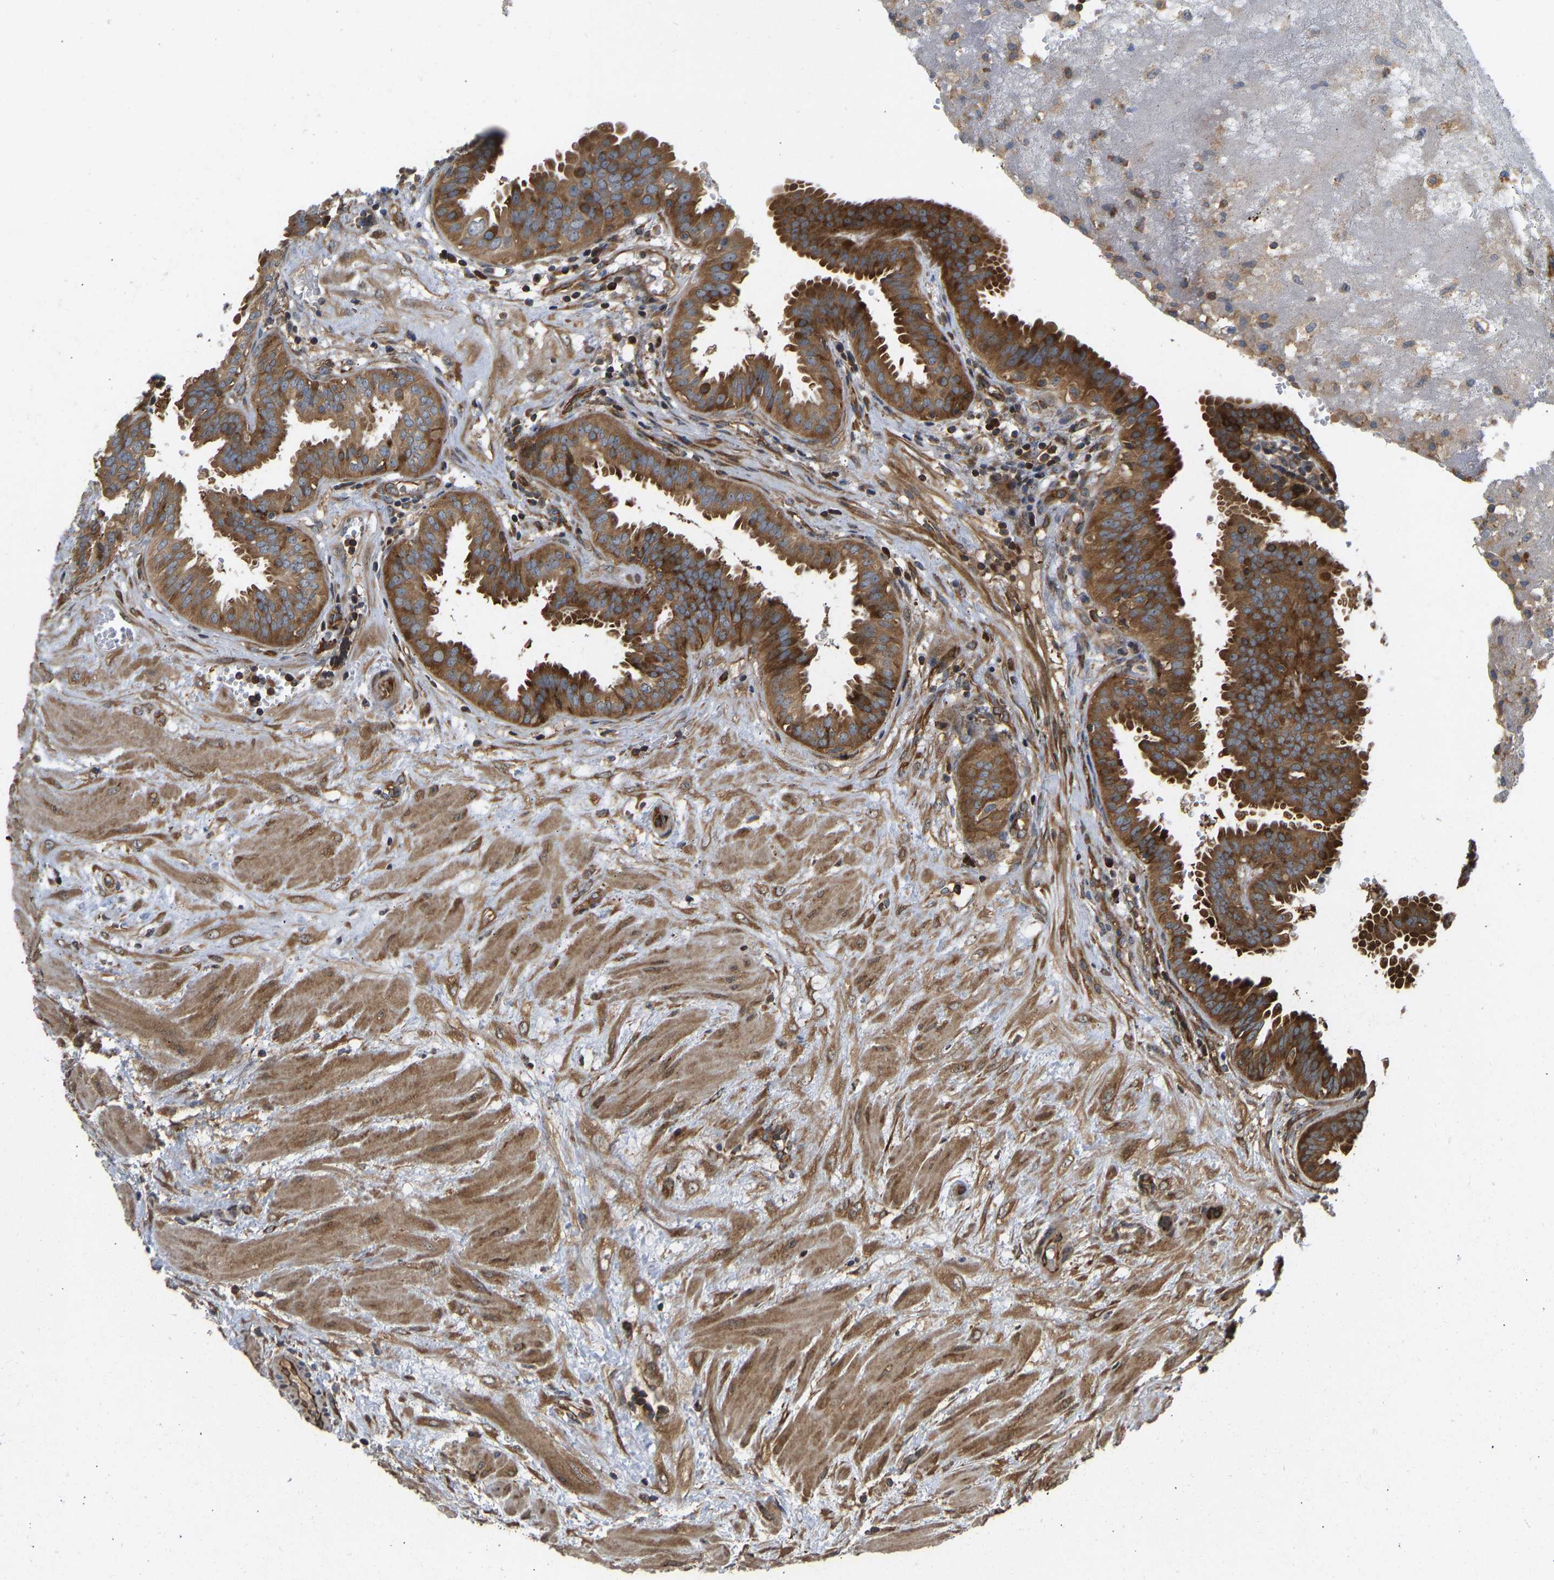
{"staining": {"intensity": "strong", "quantity": ">75%", "location": "cytoplasmic/membranous"}, "tissue": "fallopian tube", "cell_type": "Glandular cells", "image_type": "normal", "snomed": [{"axis": "morphology", "description": "Normal tissue, NOS"}, {"axis": "topography", "description": "Fallopian tube"}, {"axis": "topography", "description": "Placenta"}], "caption": "This histopathology image exhibits benign fallopian tube stained with immunohistochemistry (IHC) to label a protein in brown. The cytoplasmic/membranous of glandular cells show strong positivity for the protein. Nuclei are counter-stained blue.", "gene": "RASGRF2", "patient": {"sex": "female", "age": 32}}